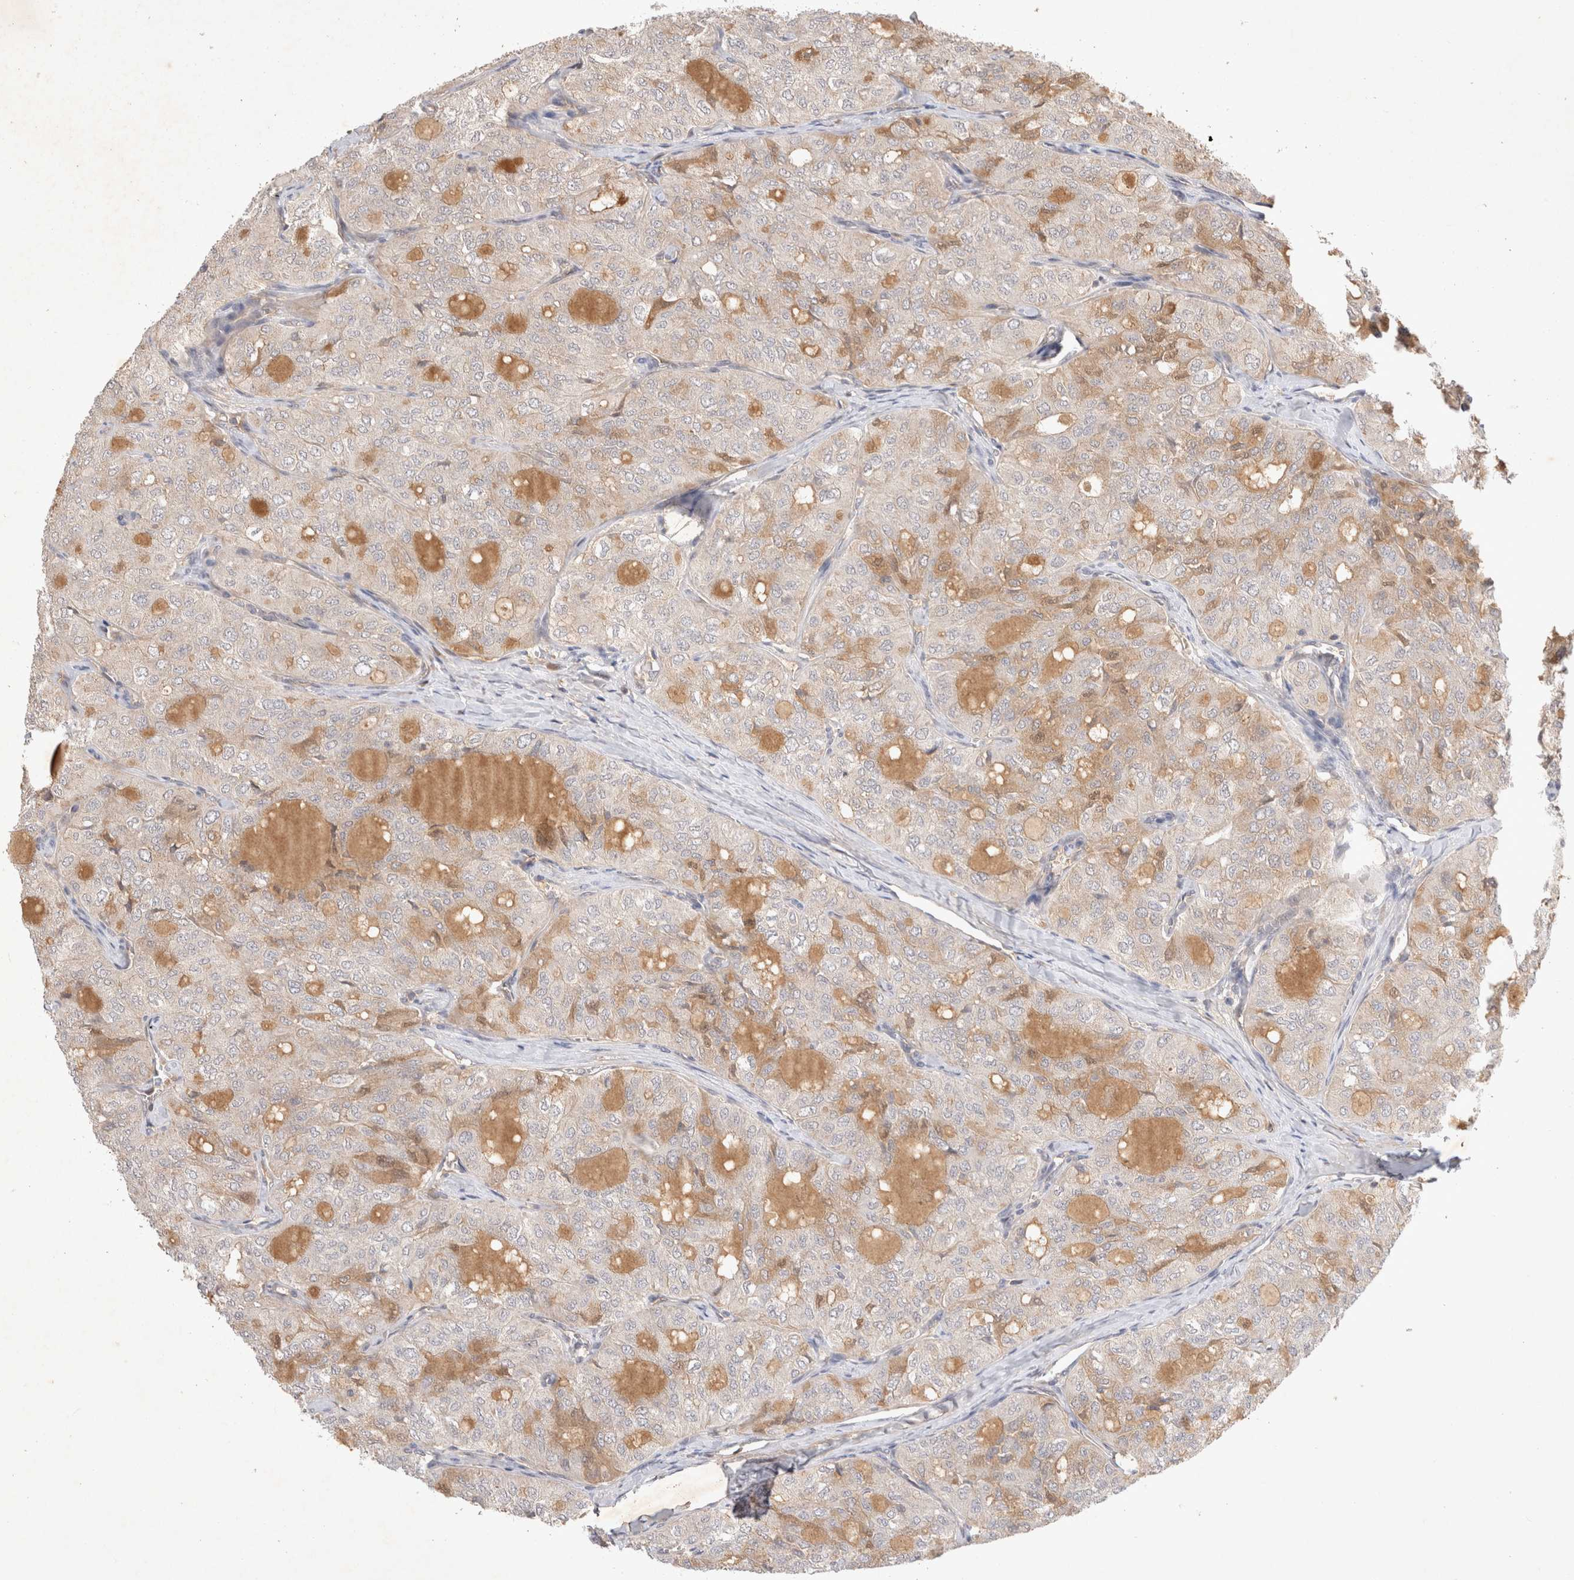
{"staining": {"intensity": "moderate", "quantity": "<25%", "location": "cytoplasmic/membranous,nuclear"}, "tissue": "thyroid cancer", "cell_type": "Tumor cells", "image_type": "cancer", "snomed": [{"axis": "morphology", "description": "Follicular adenoma carcinoma, NOS"}, {"axis": "topography", "description": "Thyroid gland"}], "caption": "An IHC histopathology image of neoplastic tissue is shown. Protein staining in brown labels moderate cytoplasmic/membranous and nuclear positivity in thyroid follicular adenoma carcinoma within tumor cells.", "gene": "YES1", "patient": {"sex": "male", "age": 75}}